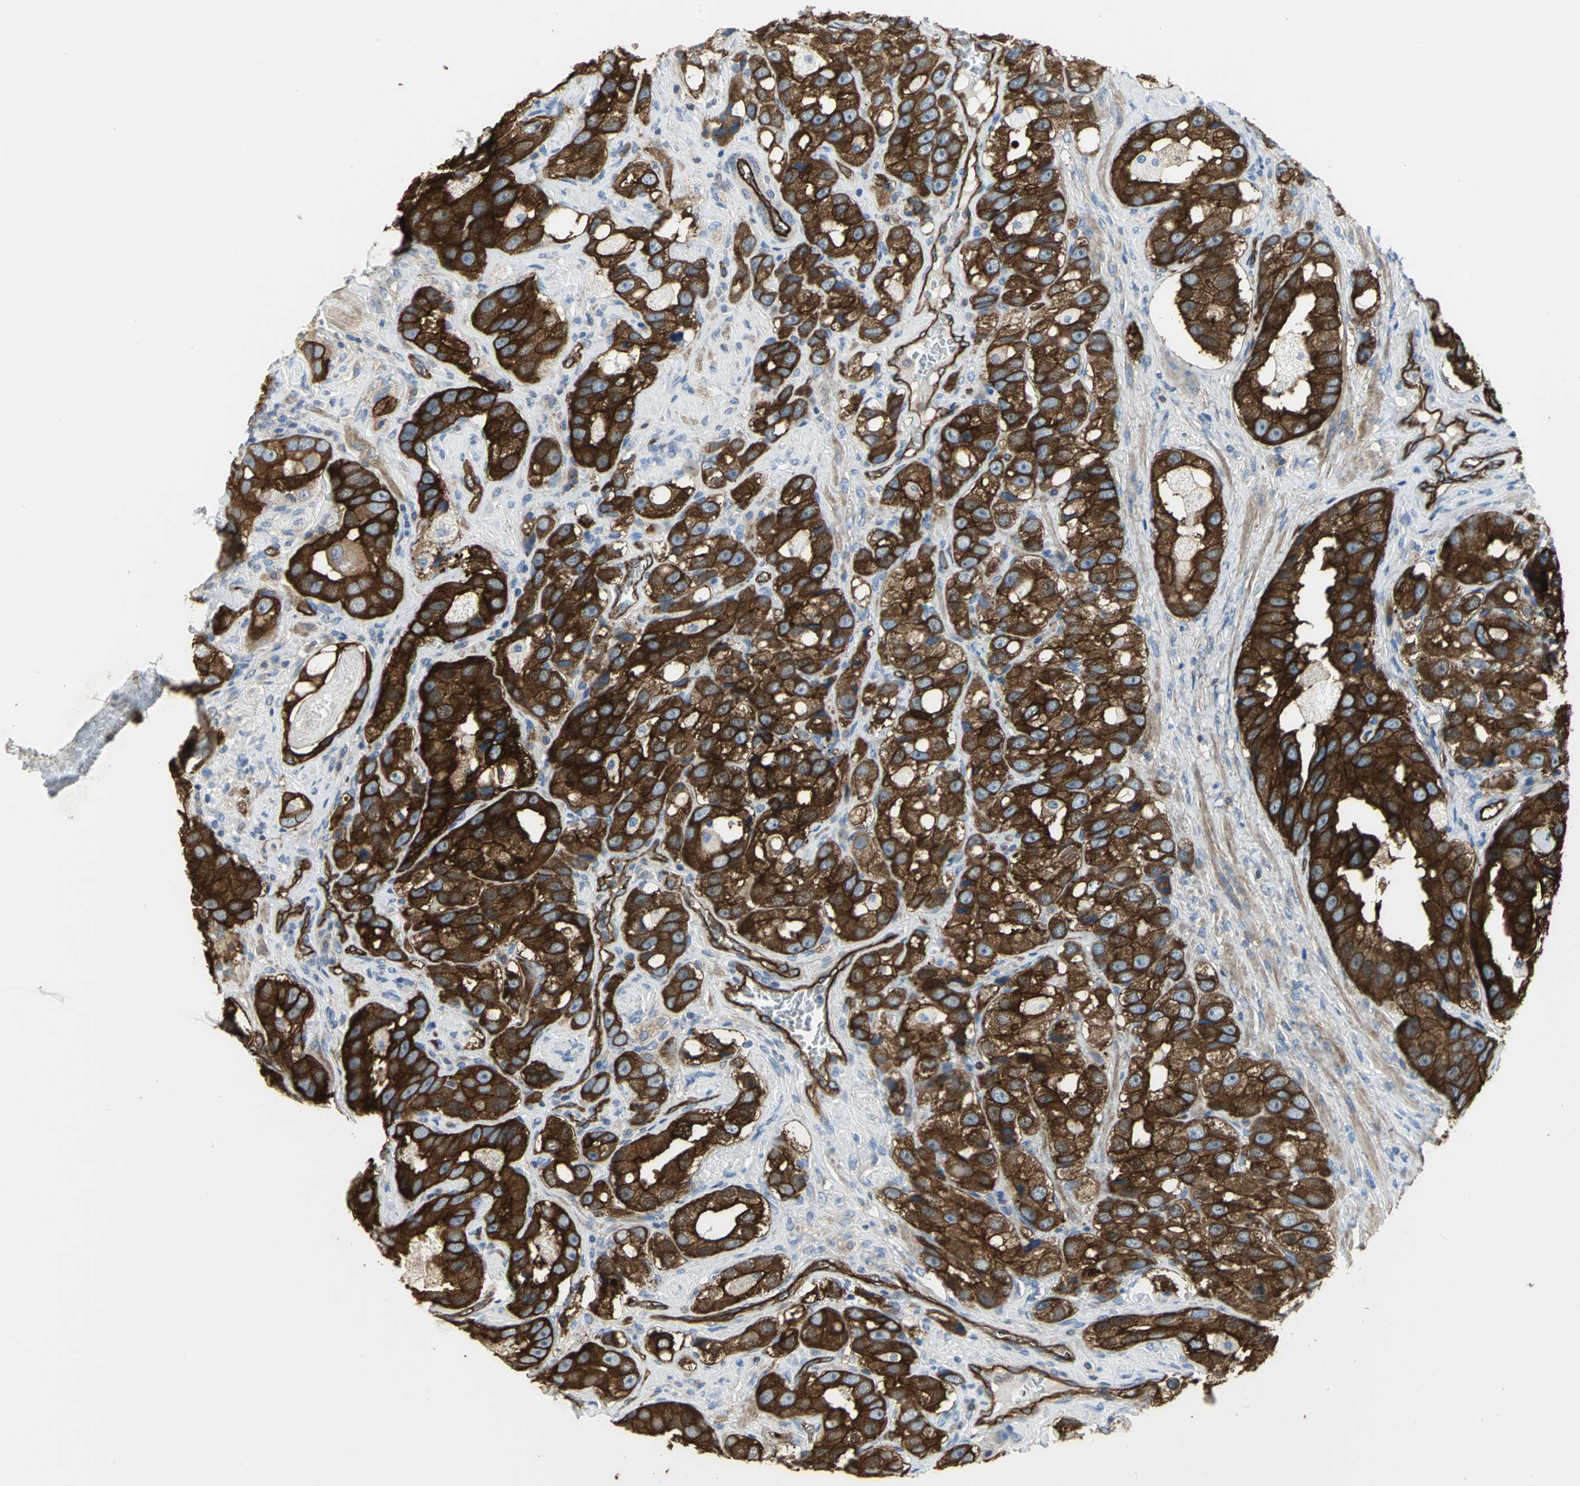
{"staining": {"intensity": "strong", "quantity": ">75%", "location": "cytoplasmic/membranous"}, "tissue": "prostate cancer", "cell_type": "Tumor cells", "image_type": "cancer", "snomed": [{"axis": "morphology", "description": "Adenocarcinoma, High grade"}, {"axis": "topography", "description": "Prostate"}], "caption": "There is high levels of strong cytoplasmic/membranous staining in tumor cells of prostate high-grade adenocarcinoma, as demonstrated by immunohistochemical staining (brown color).", "gene": "FLNB", "patient": {"sex": "male", "age": 63}}